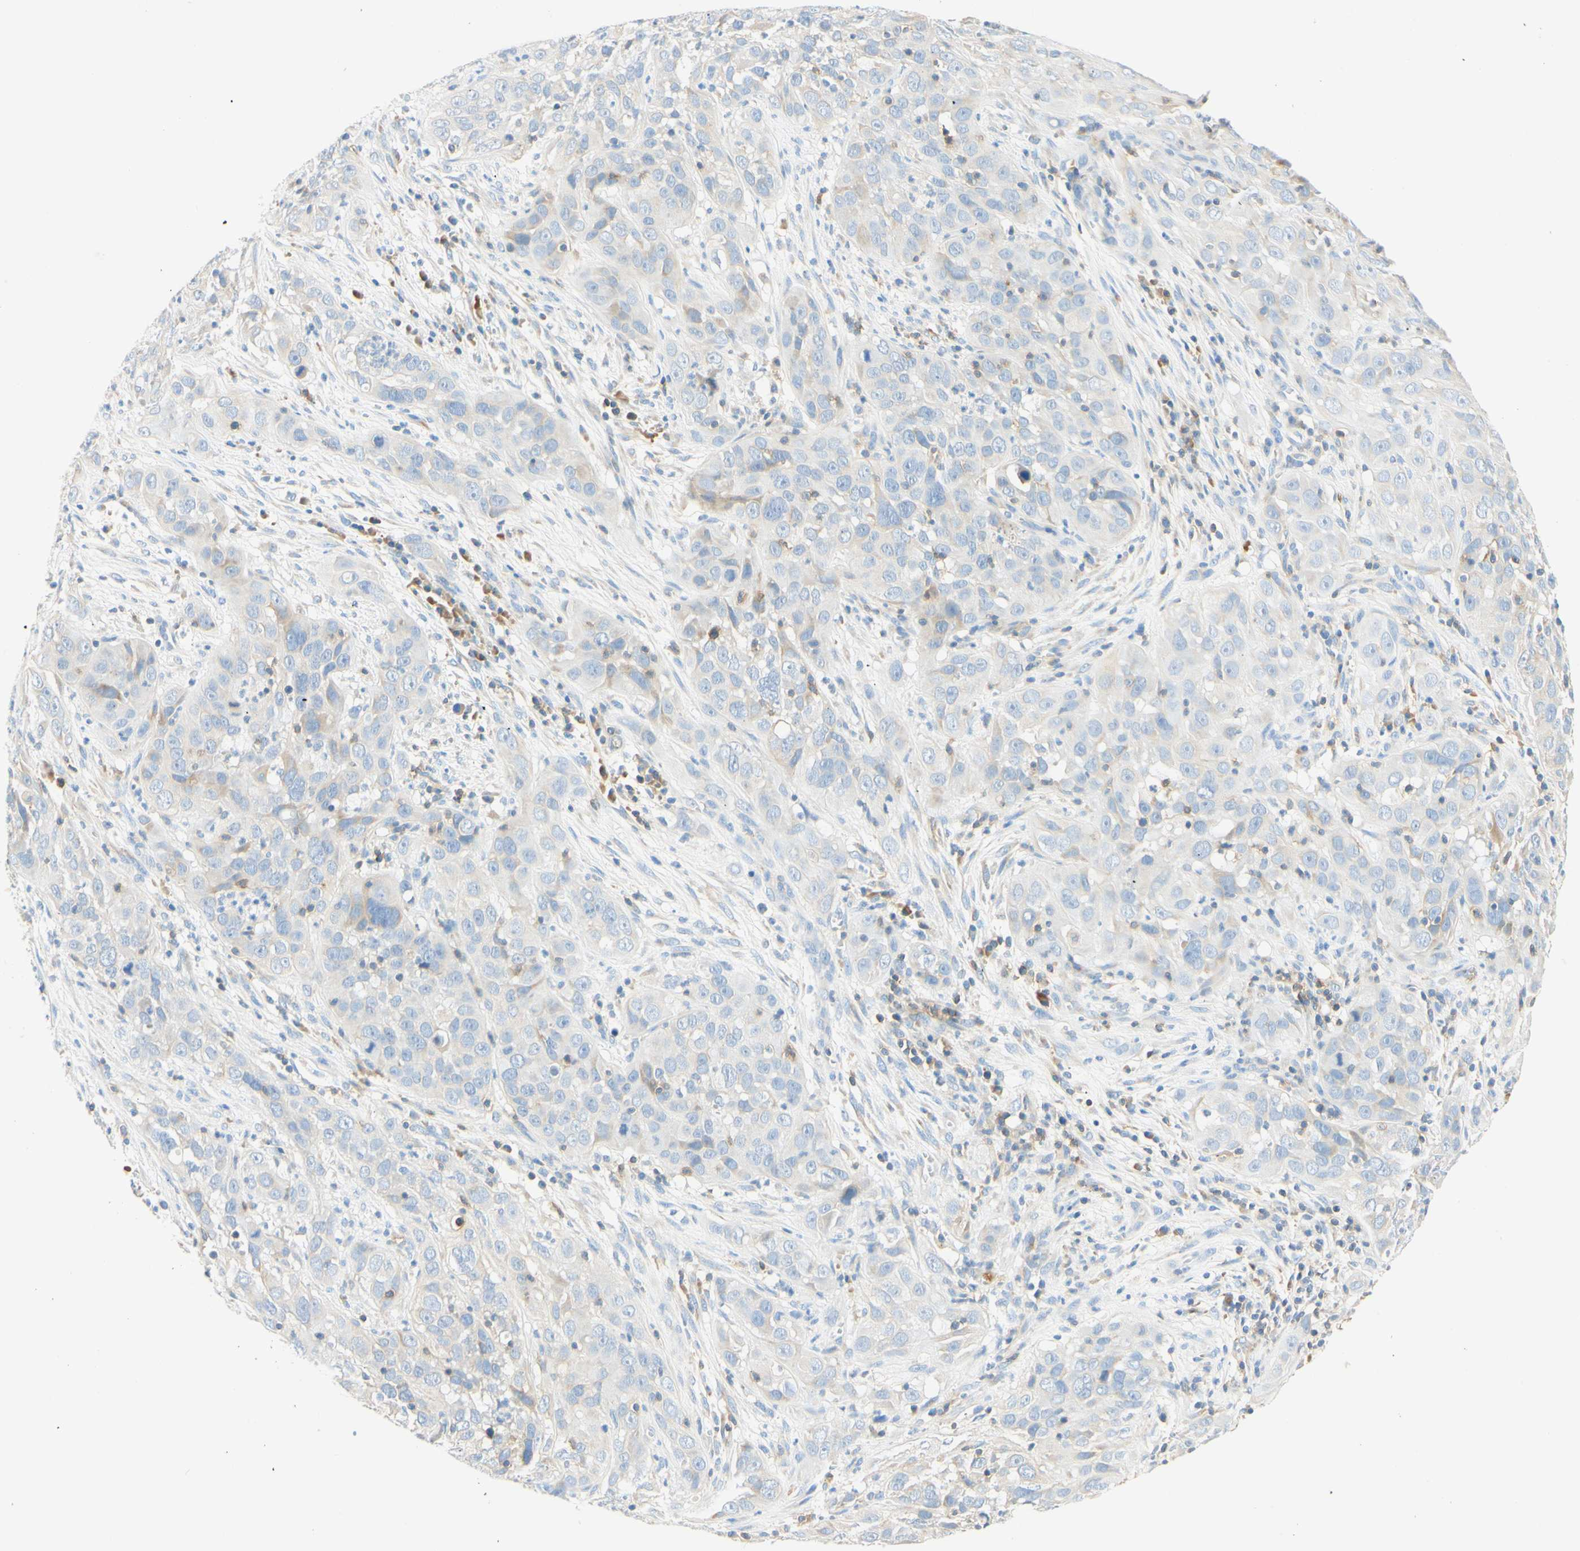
{"staining": {"intensity": "negative", "quantity": "none", "location": "none"}, "tissue": "cervical cancer", "cell_type": "Tumor cells", "image_type": "cancer", "snomed": [{"axis": "morphology", "description": "Squamous cell carcinoma, NOS"}, {"axis": "topography", "description": "Cervix"}], "caption": "High power microscopy histopathology image of an IHC image of cervical squamous cell carcinoma, revealing no significant expression in tumor cells.", "gene": "LAT", "patient": {"sex": "female", "age": 32}}